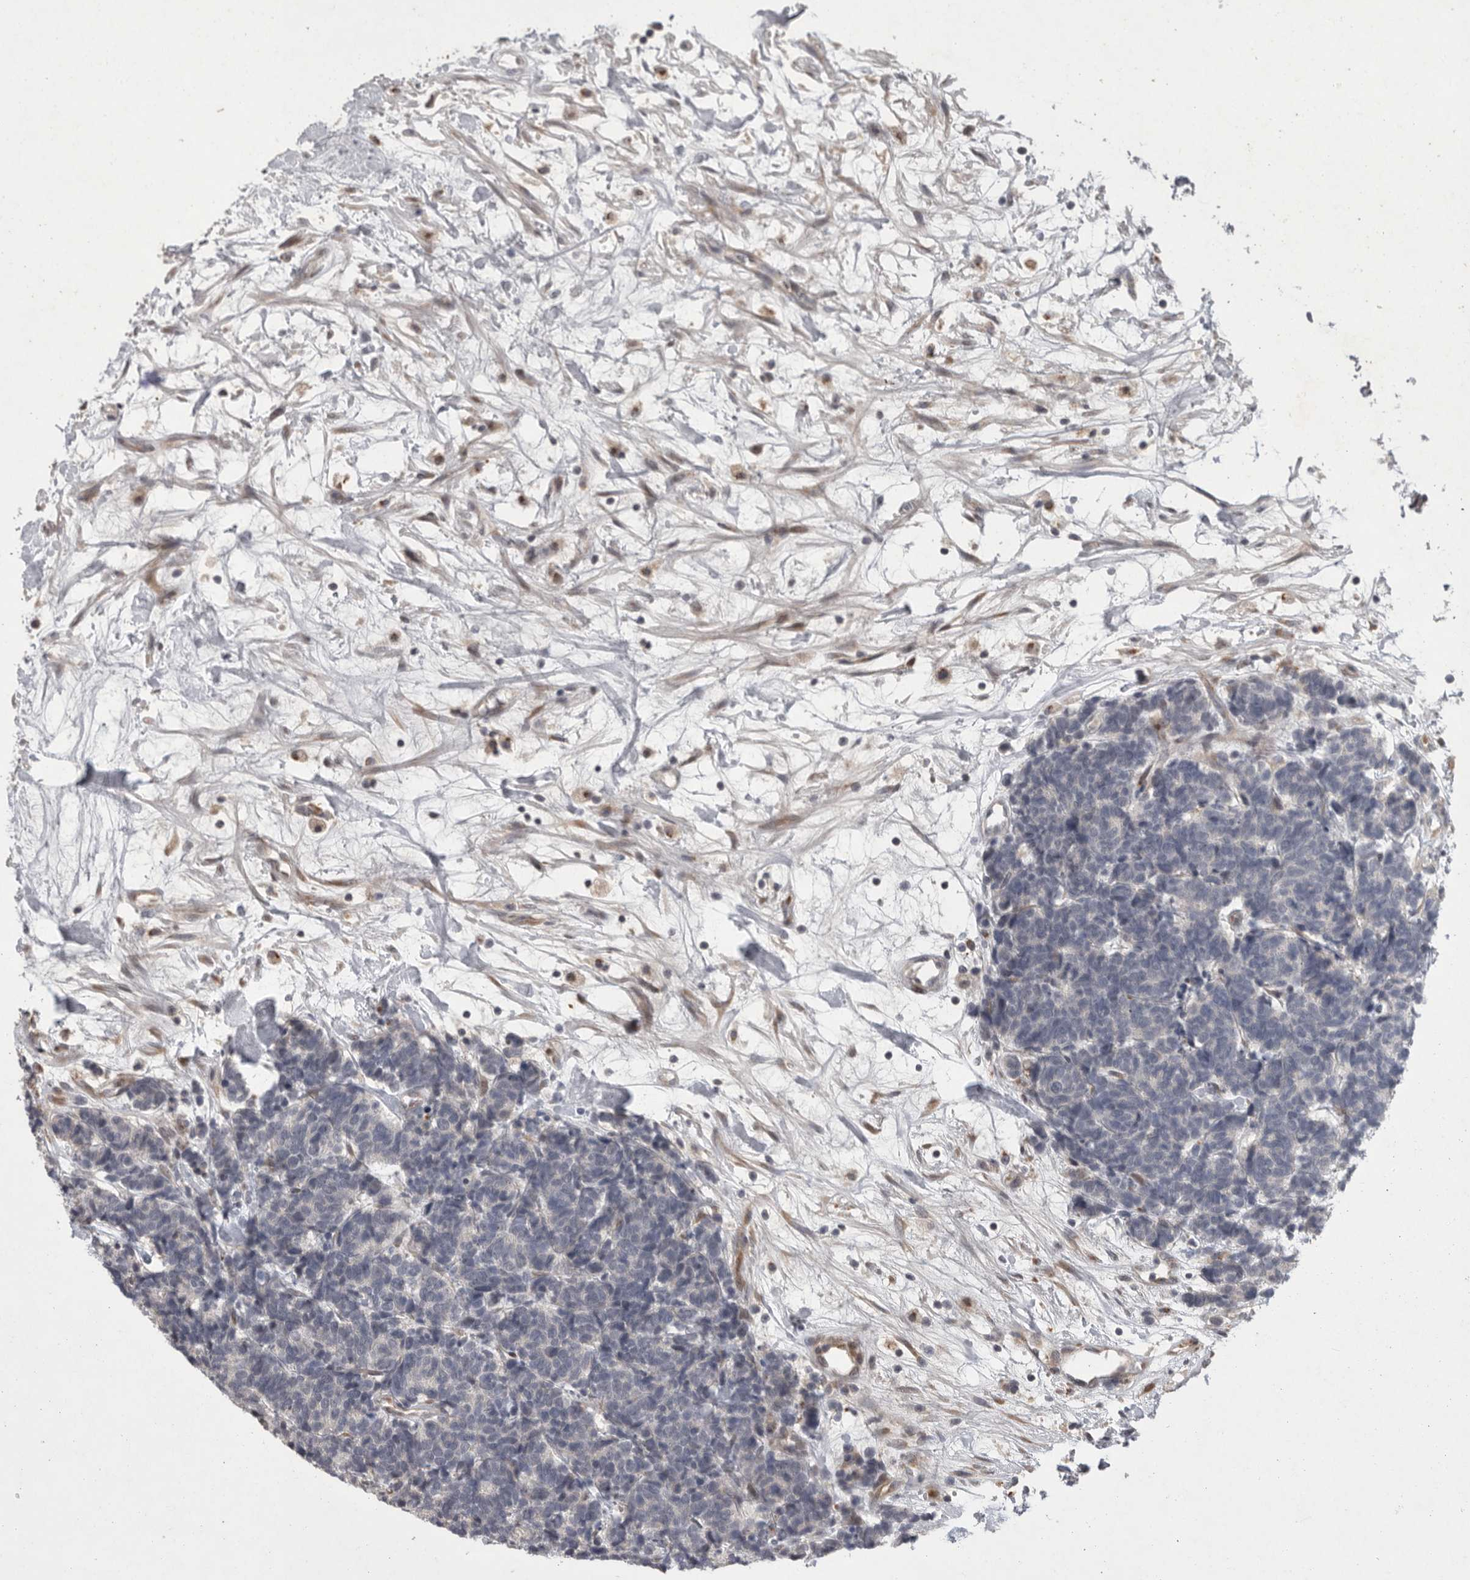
{"staining": {"intensity": "negative", "quantity": "none", "location": "none"}, "tissue": "carcinoid", "cell_type": "Tumor cells", "image_type": "cancer", "snomed": [{"axis": "morphology", "description": "Carcinoma, NOS"}, {"axis": "morphology", "description": "Carcinoid, malignant, NOS"}, {"axis": "topography", "description": "Urinary bladder"}], "caption": "Carcinoid stained for a protein using IHC displays no expression tumor cells.", "gene": "MAN2A1", "patient": {"sex": "male", "age": 57}}